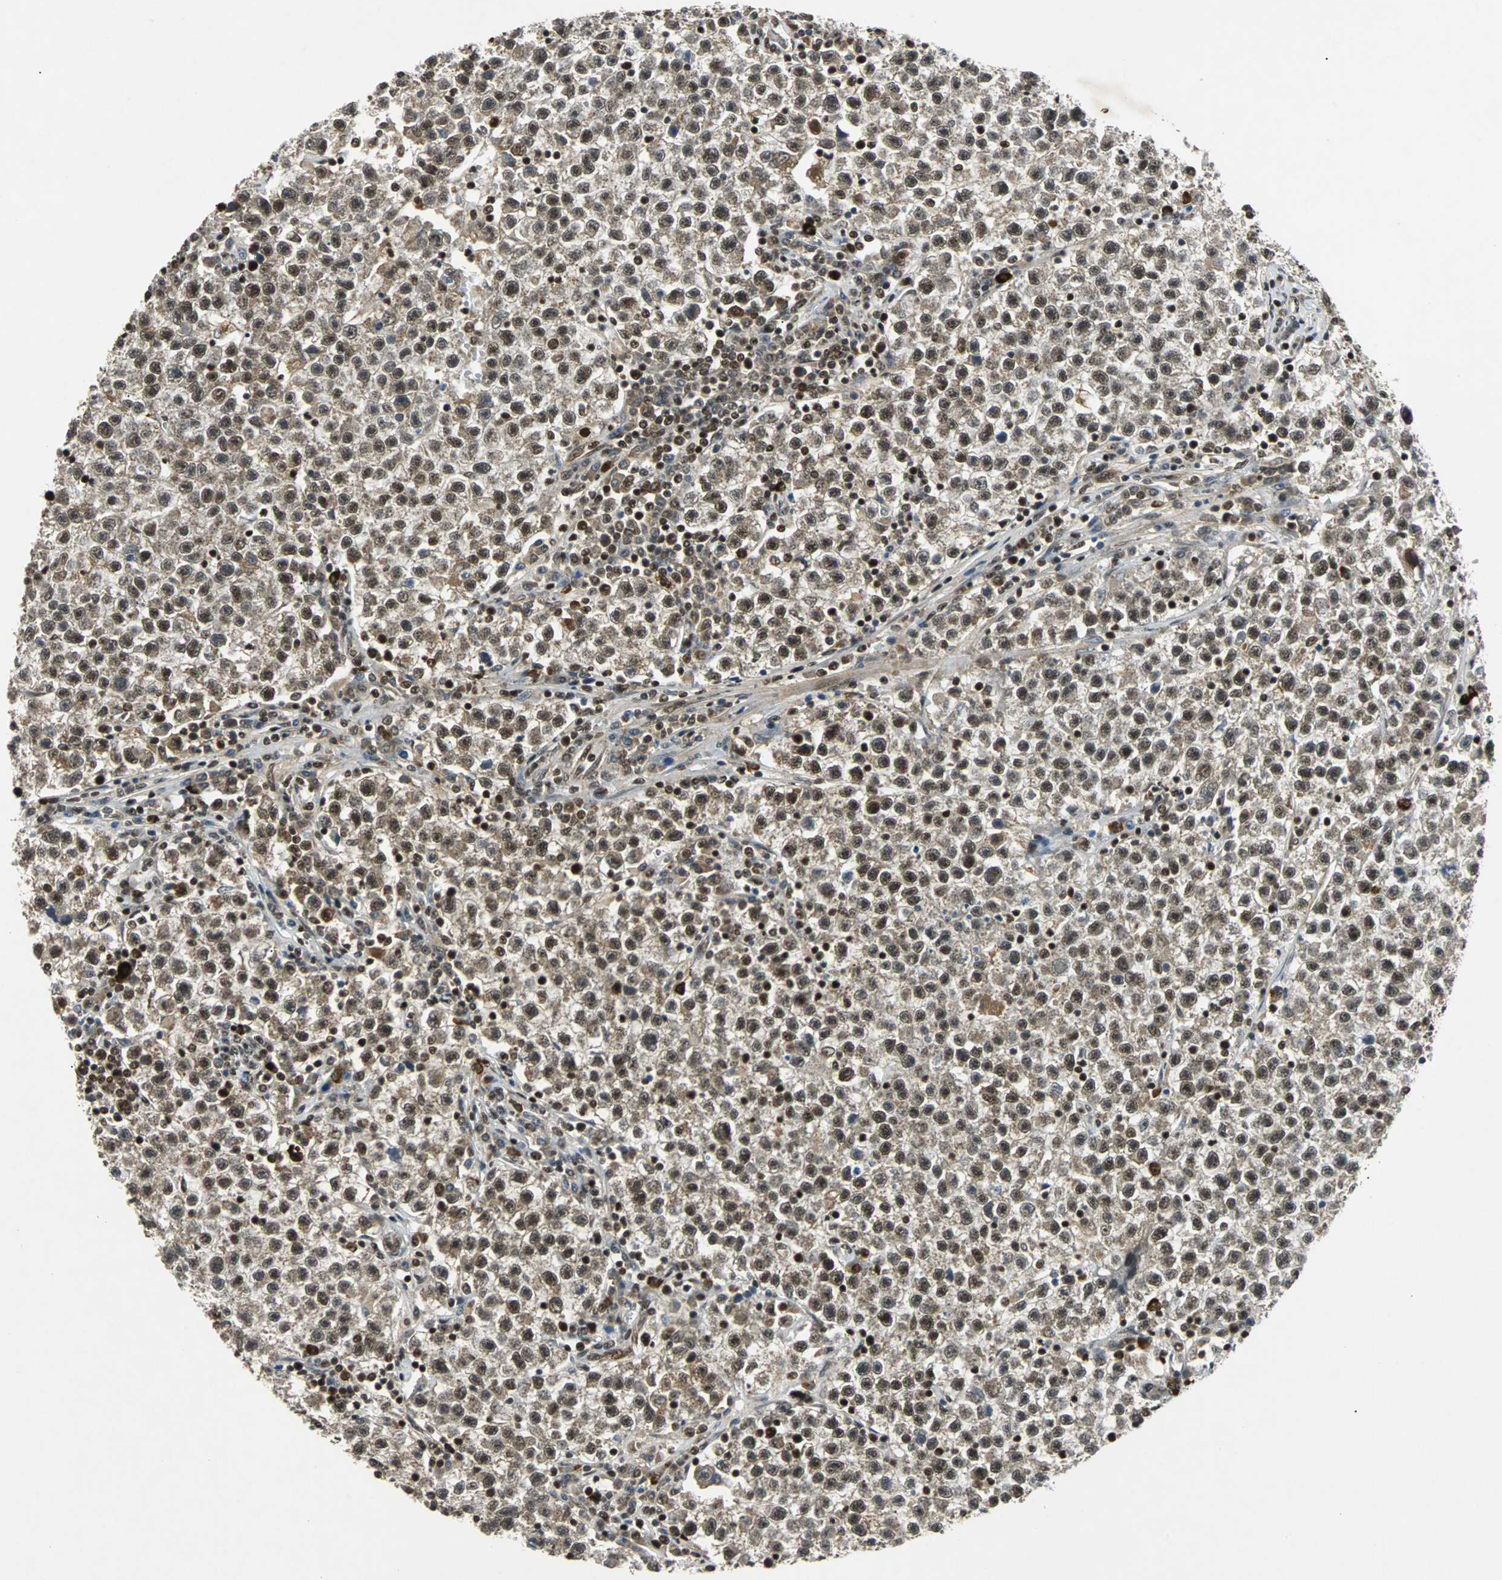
{"staining": {"intensity": "strong", "quantity": ">75%", "location": "nuclear"}, "tissue": "testis cancer", "cell_type": "Tumor cells", "image_type": "cancer", "snomed": [{"axis": "morphology", "description": "Seminoma, NOS"}, {"axis": "topography", "description": "Testis"}], "caption": "This image demonstrates immunohistochemistry staining of testis cancer, with high strong nuclear positivity in approximately >75% of tumor cells.", "gene": "TAF5", "patient": {"sex": "male", "age": 22}}